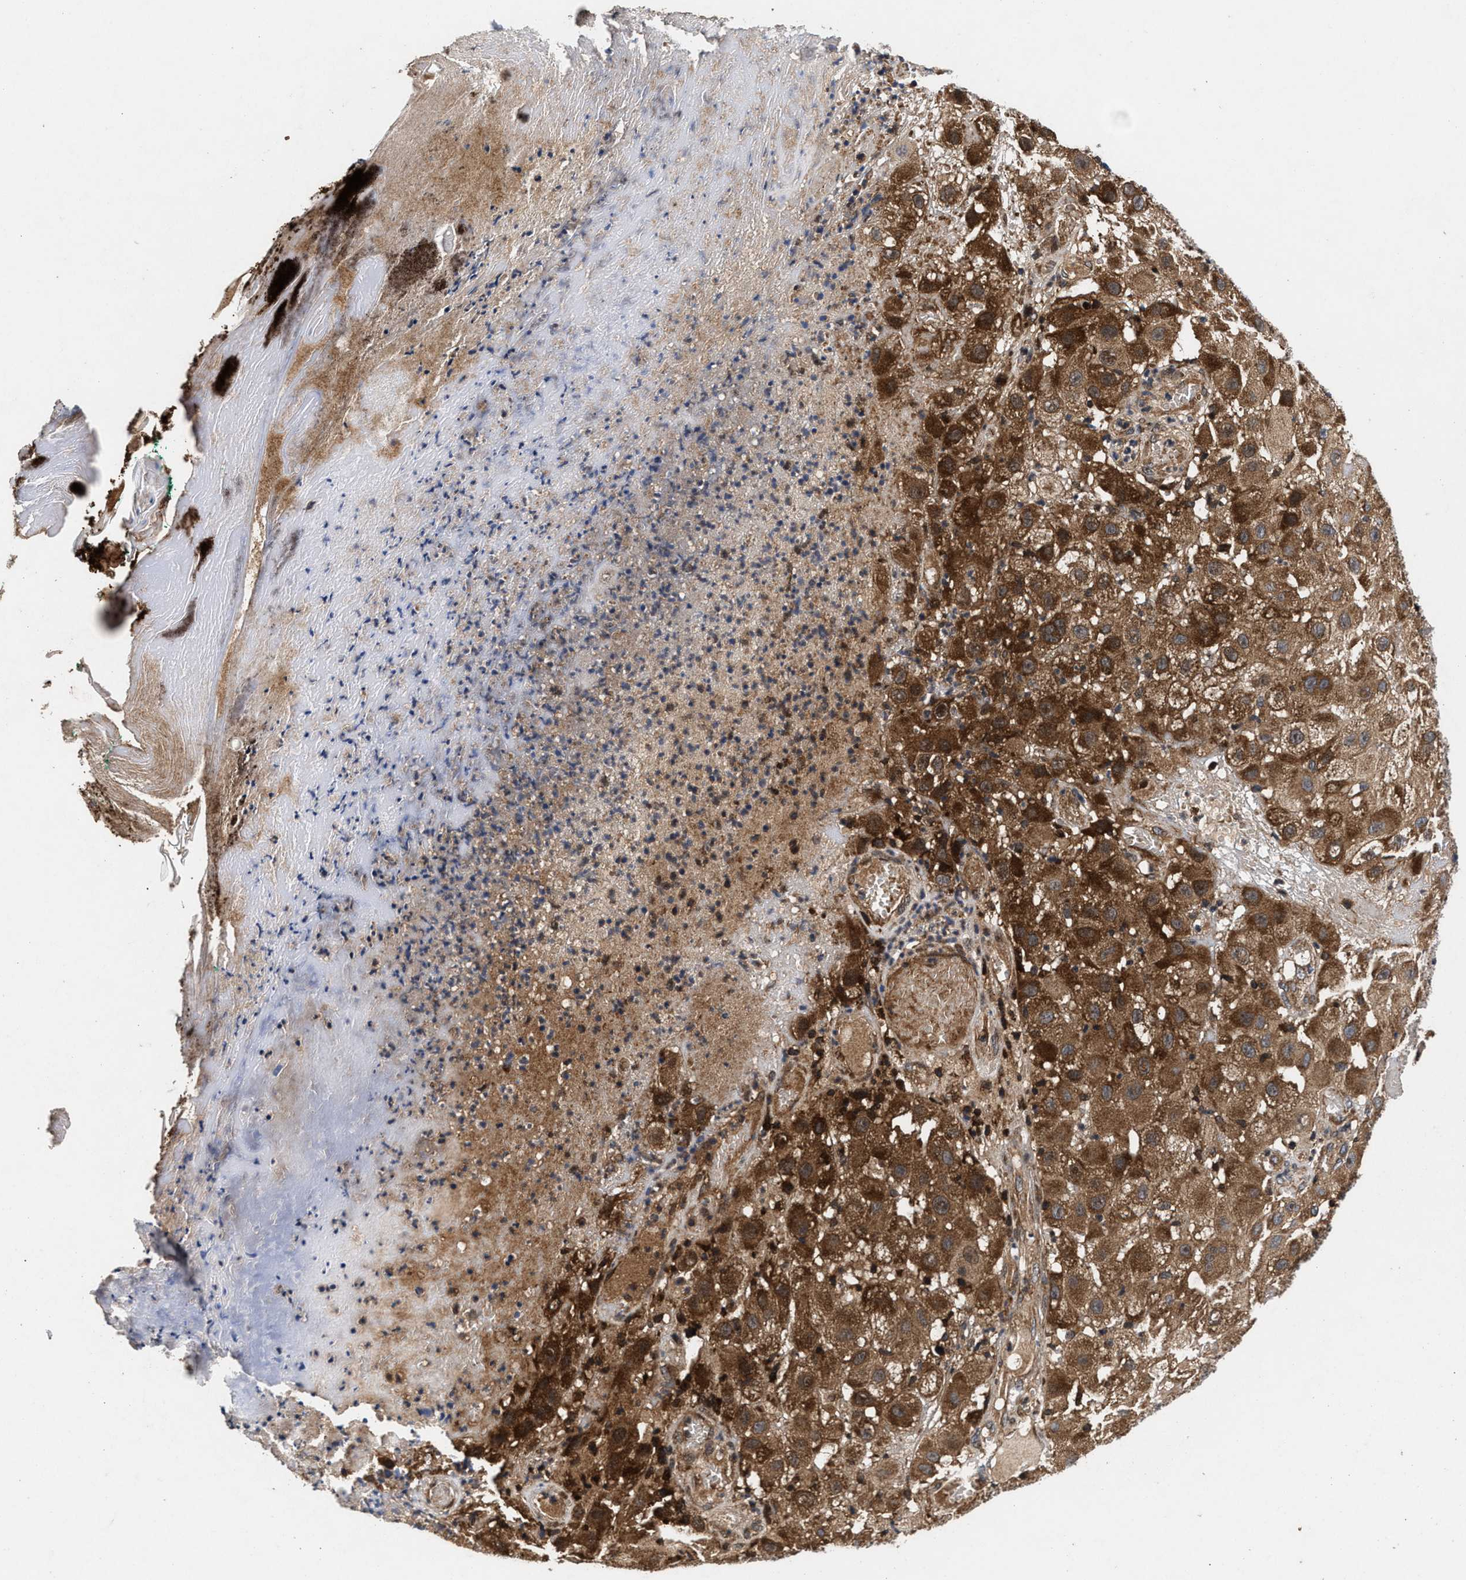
{"staining": {"intensity": "strong", "quantity": "25%-75%", "location": "cytoplasmic/membranous"}, "tissue": "melanoma", "cell_type": "Tumor cells", "image_type": "cancer", "snomed": [{"axis": "morphology", "description": "Malignant melanoma, NOS"}, {"axis": "topography", "description": "Skin"}], "caption": "Immunohistochemistry (IHC) of melanoma shows high levels of strong cytoplasmic/membranous staining in approximately 25%-75% of tumor cells.", "gene": "NFKB2", "patient": {"sex": "female", "age": 81}}